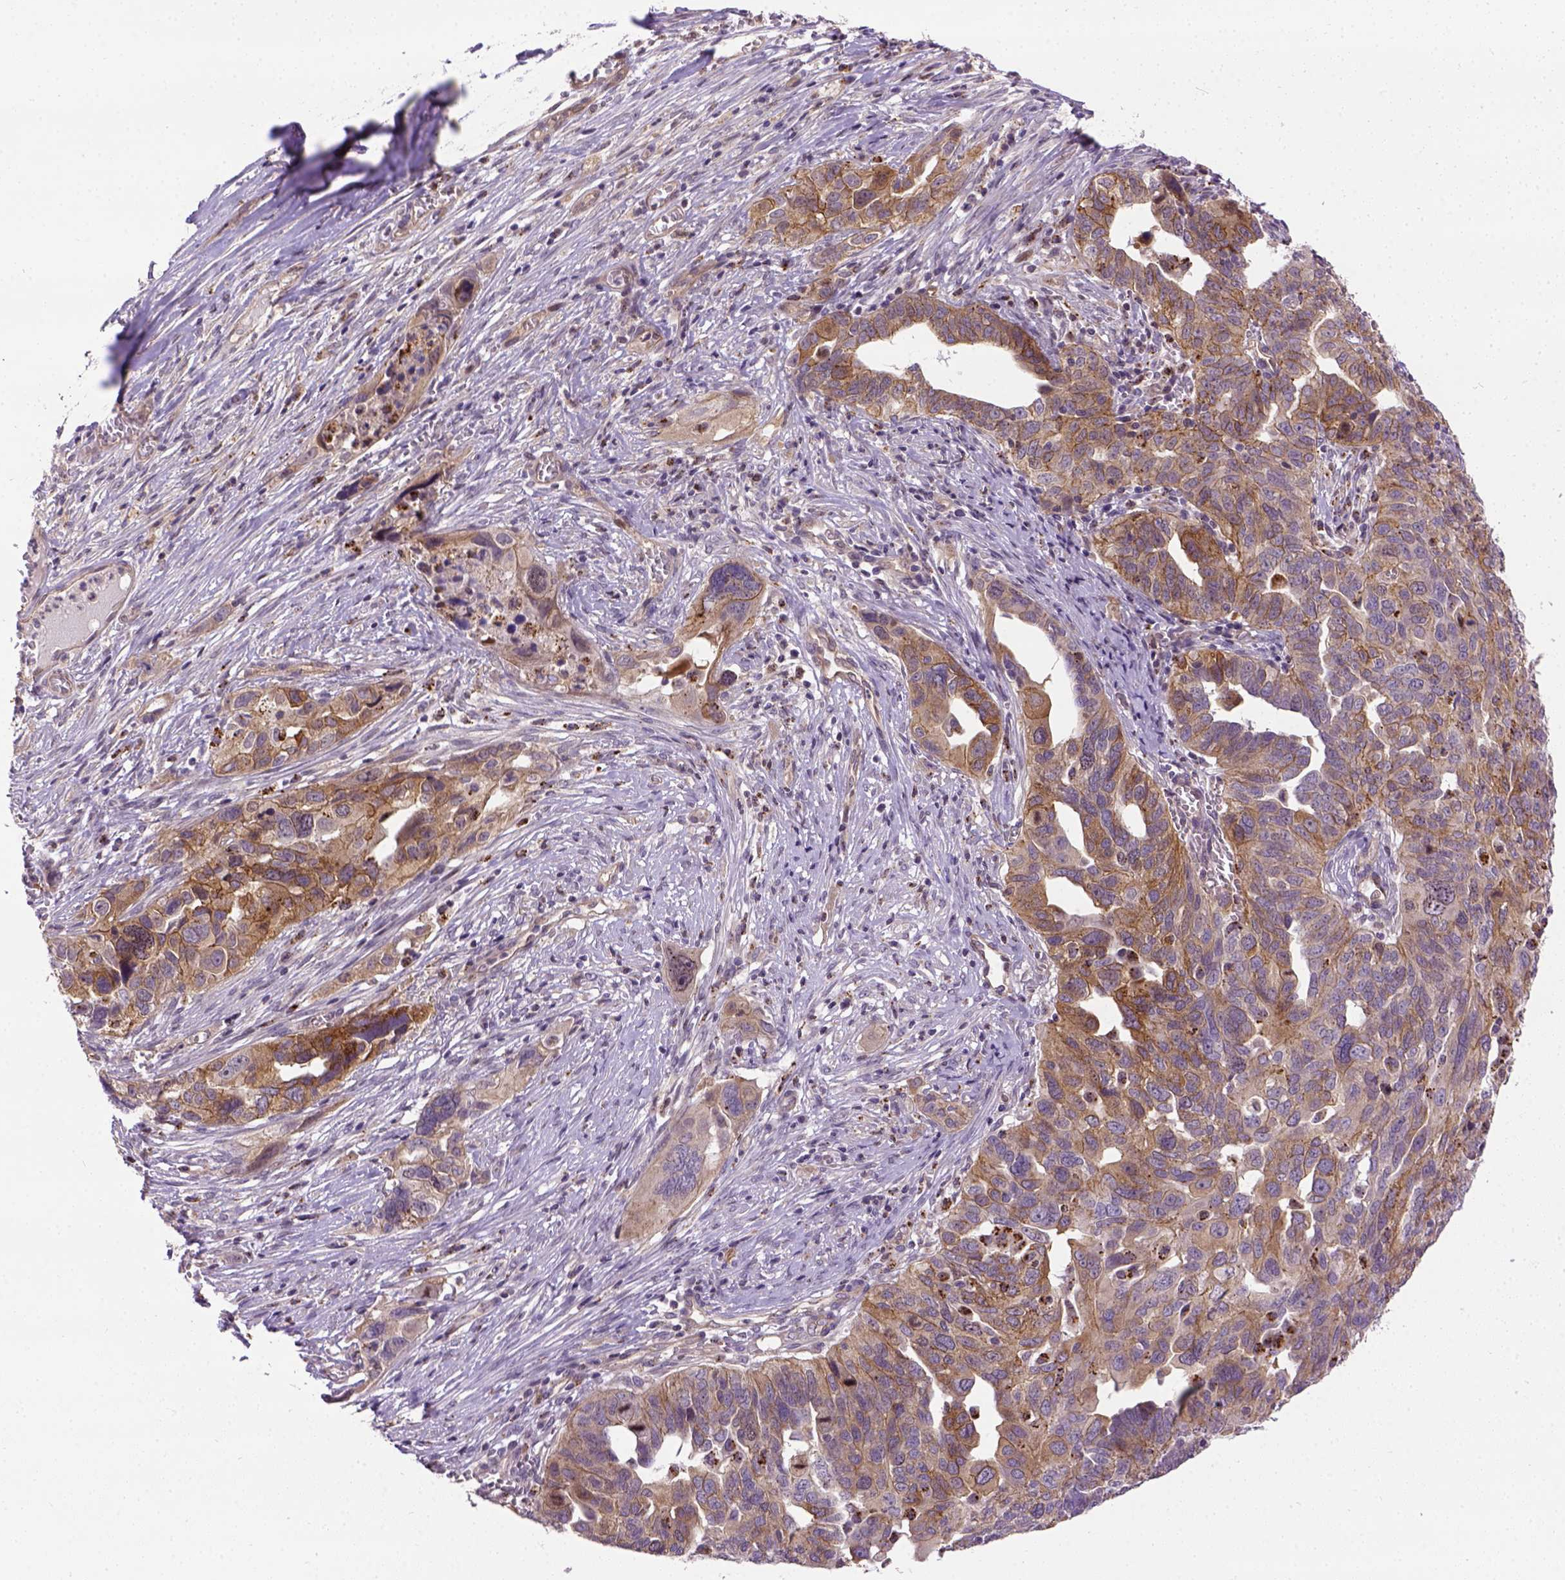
{"staining": {"intensity": "moderate", "quantity": "25%-75%", "location": "cytoplasmic/membranous"}, "tissue": "ovarian cancer", "cell_type": "Tumor cells", "image_type": "cancer", "snomed": [{"axis": "morphology", "description": "Carcinoma, endometroid"}, {"axis": "topography", "description": "Soft tissue"}, {"axis": "topography", "description": "Ovary"}], "caption": "Human endometroid carcinoma (ovarian) stained for a protein (brown) reveals moderate cytoplasmic/membranous positive staining in approximately 25%-75% of tumor cells.", "gene": "KAZN", "patient": {"sex": "female", "age": 52}}